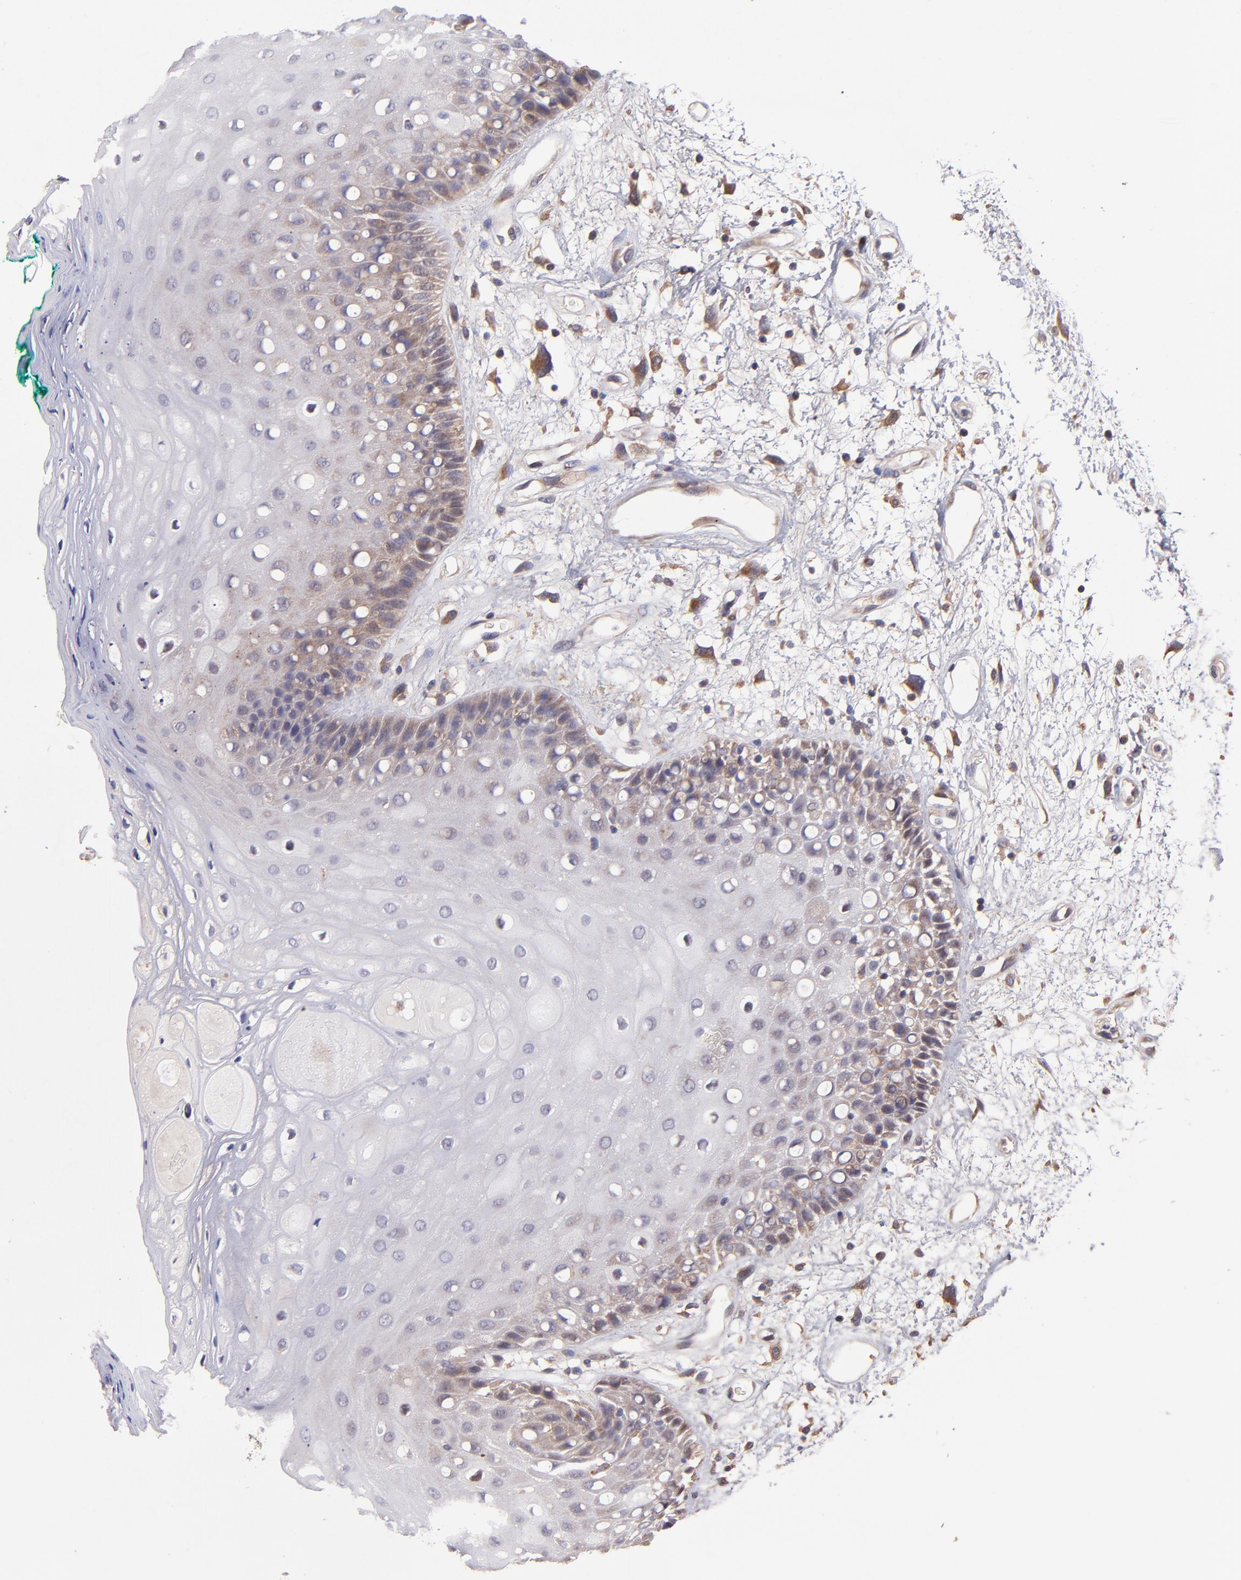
{"staining": {"intensity": "weak", "quantity": "<25%", "location": "cytoplasmic/membranous"}, "tissue": "oral mucosa", "cell_type": "Squamous epithelial cells", "image_type": "normal", "snomed": [{"axis": "morphology", "description": "Normal tissue, NOS"}, {"axis": "morphology", "description": "Squamous cell carcinoma, NOS"}, {"axis": "topography", "description": "Skeletal muscle"}, {"axis": "topography", "description": "Oral tissue"}, {"axis": "topography", "description": "Head-Neck"}], "caption": "Squamous epithelial cells are negative for protein expression in normal human oral mucosa.", "gene": "NSF", "patient": {"sex": "female", "age": 84}}